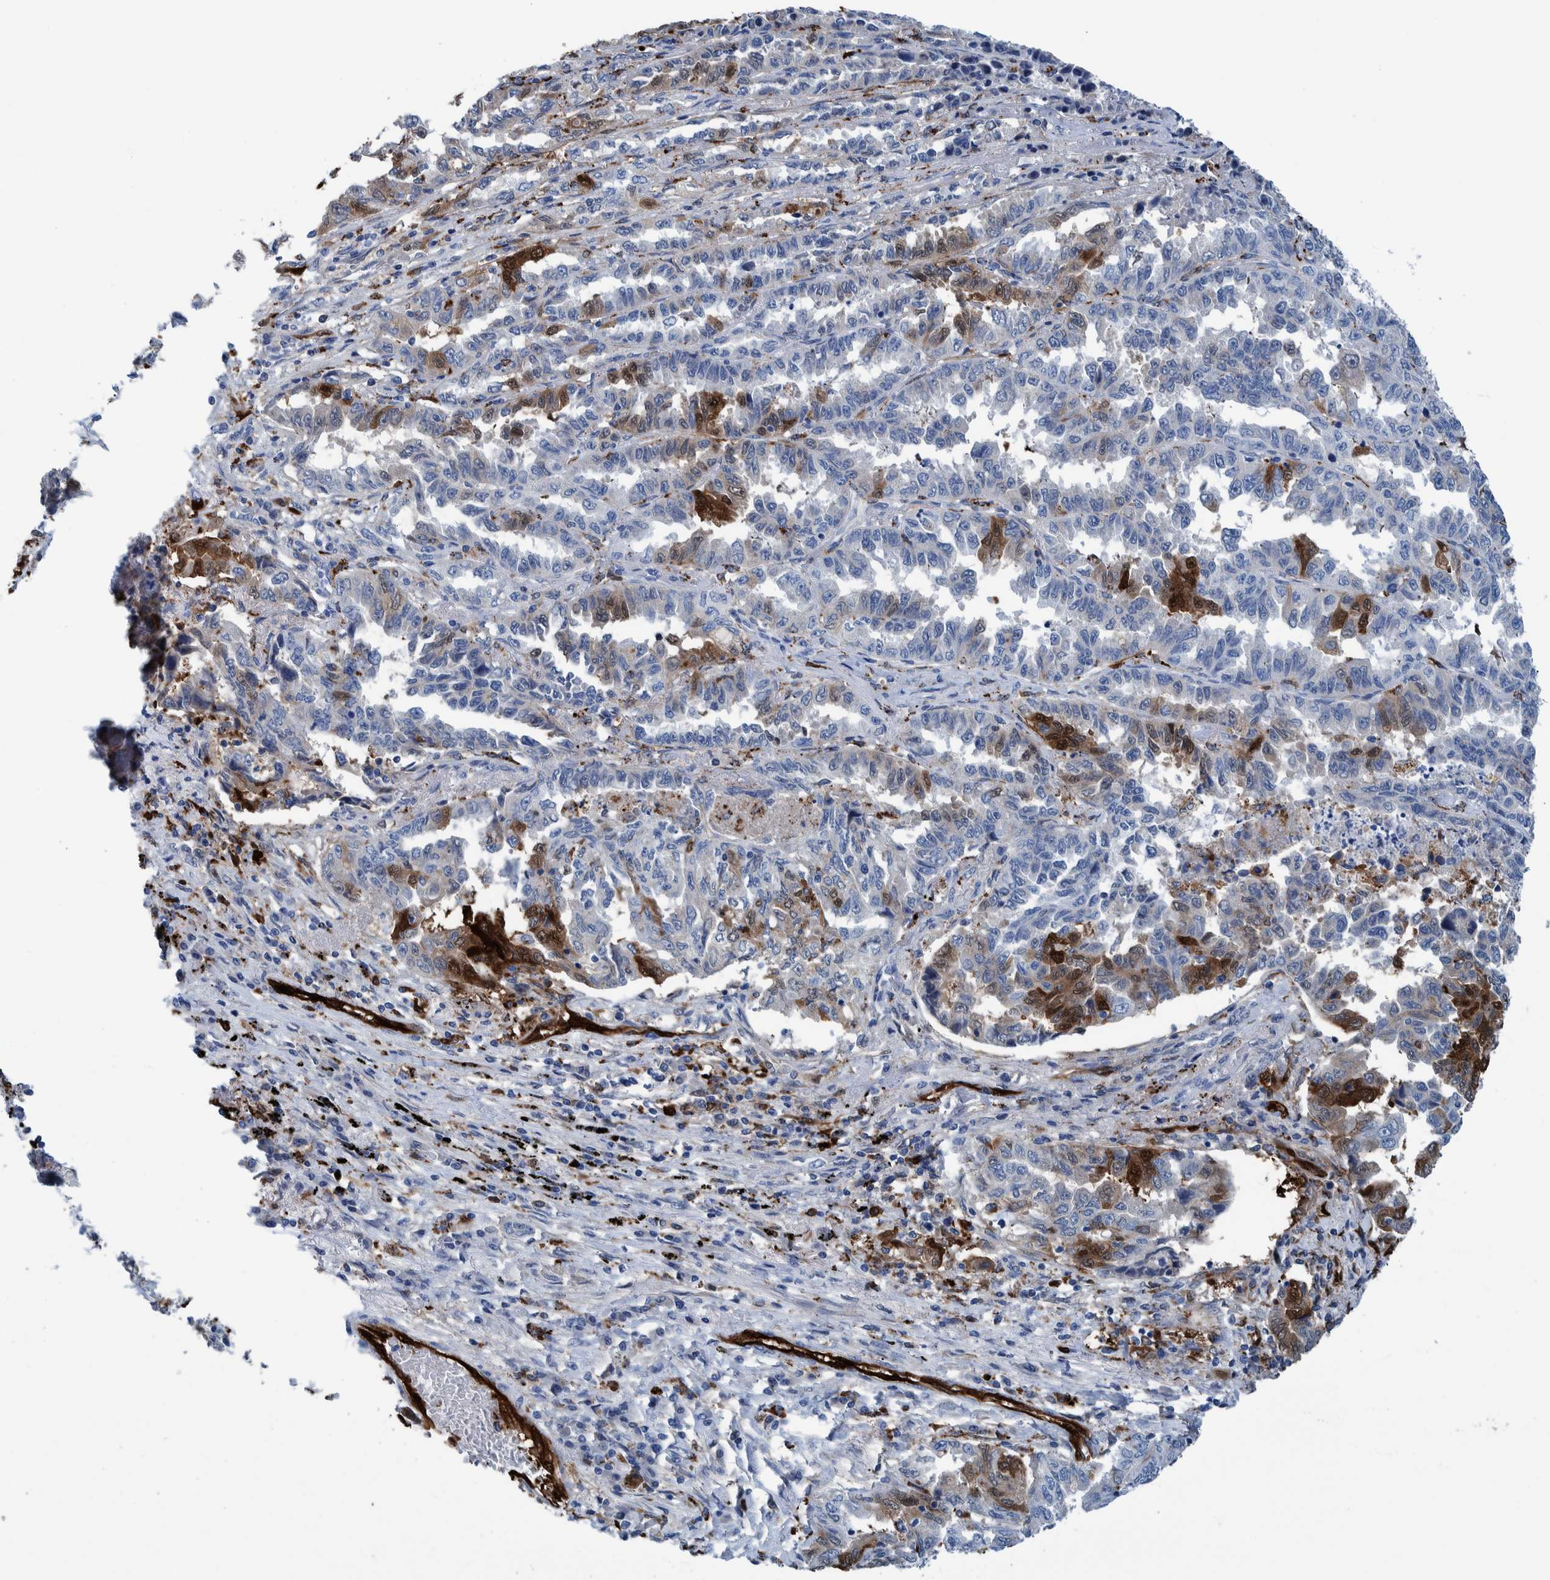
{"staining": {"intensity": "strong", "quantity": "25%-75%", "location": "cytoplasmic/membranous,nuclear"}, "tissue": "lung cancer", "cell_type": "Tumor cells", "image_type": "cancer", "snomed": [{"axis": "morphology", "description": "Adenocarcinoma, NOS"}, {"axis": "topography", "description": "Lung"}], "caption": "This photomicrograph demonstrates adenocarcinoma (lung) stained with IHC to label a protein in brown. The cytoplasmic/membranous and nuclear of tumor cells show strong positivity for the protein. Nuclei are counter-stained blue.", "gene": "IDO1", "patient": {"sex": "female", "age": 51}}